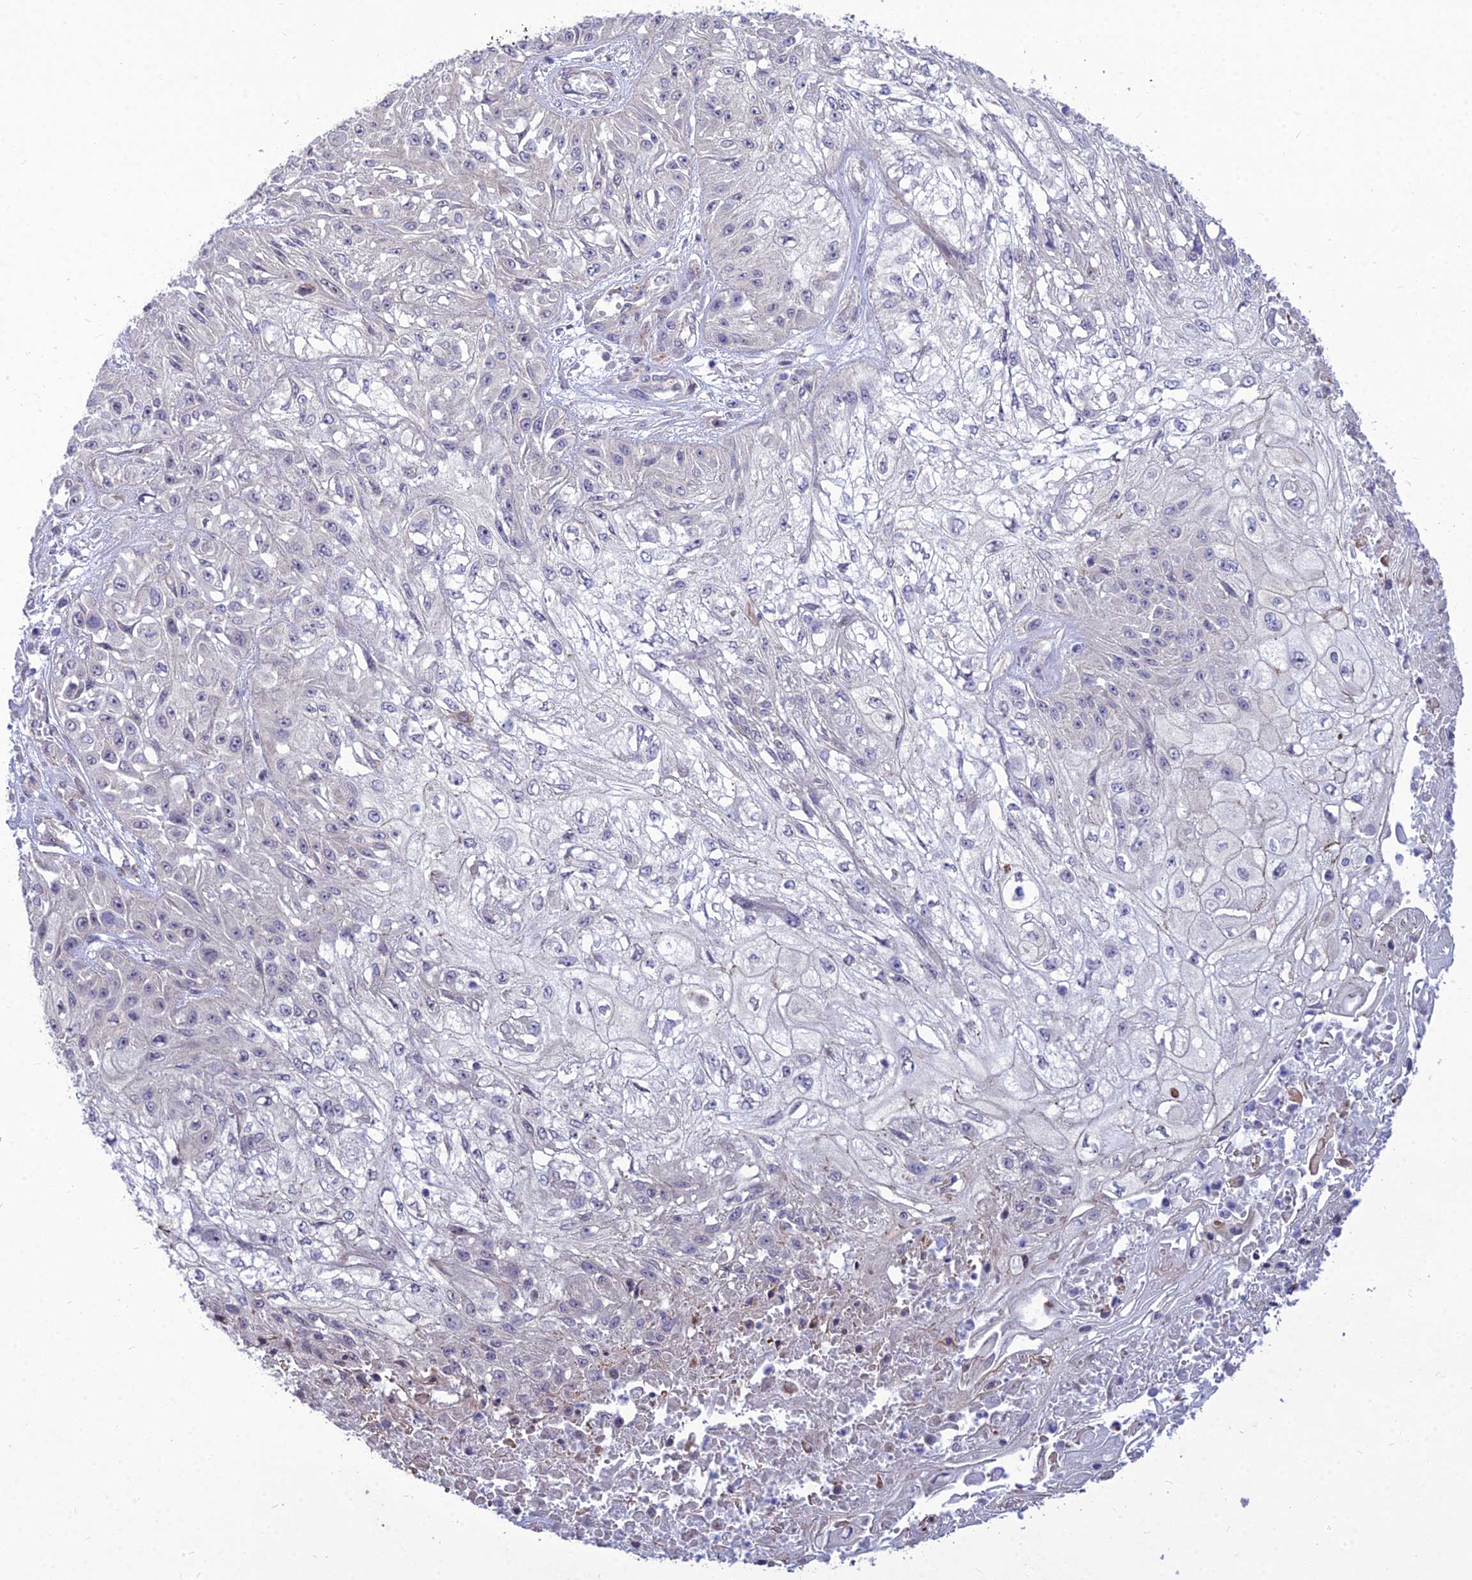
{"staining": {"intensity": "negative", "quantity": "none", "location": "none"}, "tissue": "skin cancer", "cell_type": "Tumor cells", "image_type": "cancer", "snomed": [{"axis": "morphology", "description": "Squamous cell carcinoma, NOS"}, {"axis": "morphology", "description": "Squamous cell carcinoma, metastatic, NOS"}, {"axis": "topography", "description": "Skin"}, {"axis": "topography", "description": "Lymph node"}], "caption": "Skin cancer (squamous cell carcinoma) was stained to show a protein in brown. There is no significant positivity in tumor cells. Brightfield microscopy of IHC stained with DAB (3,3'-diaminobenzidine) (brown) and hematoxylin (blue), captured at high magnification.", "gene": "TSPYL2", "patient": {"sex": "male", "age": 75}}